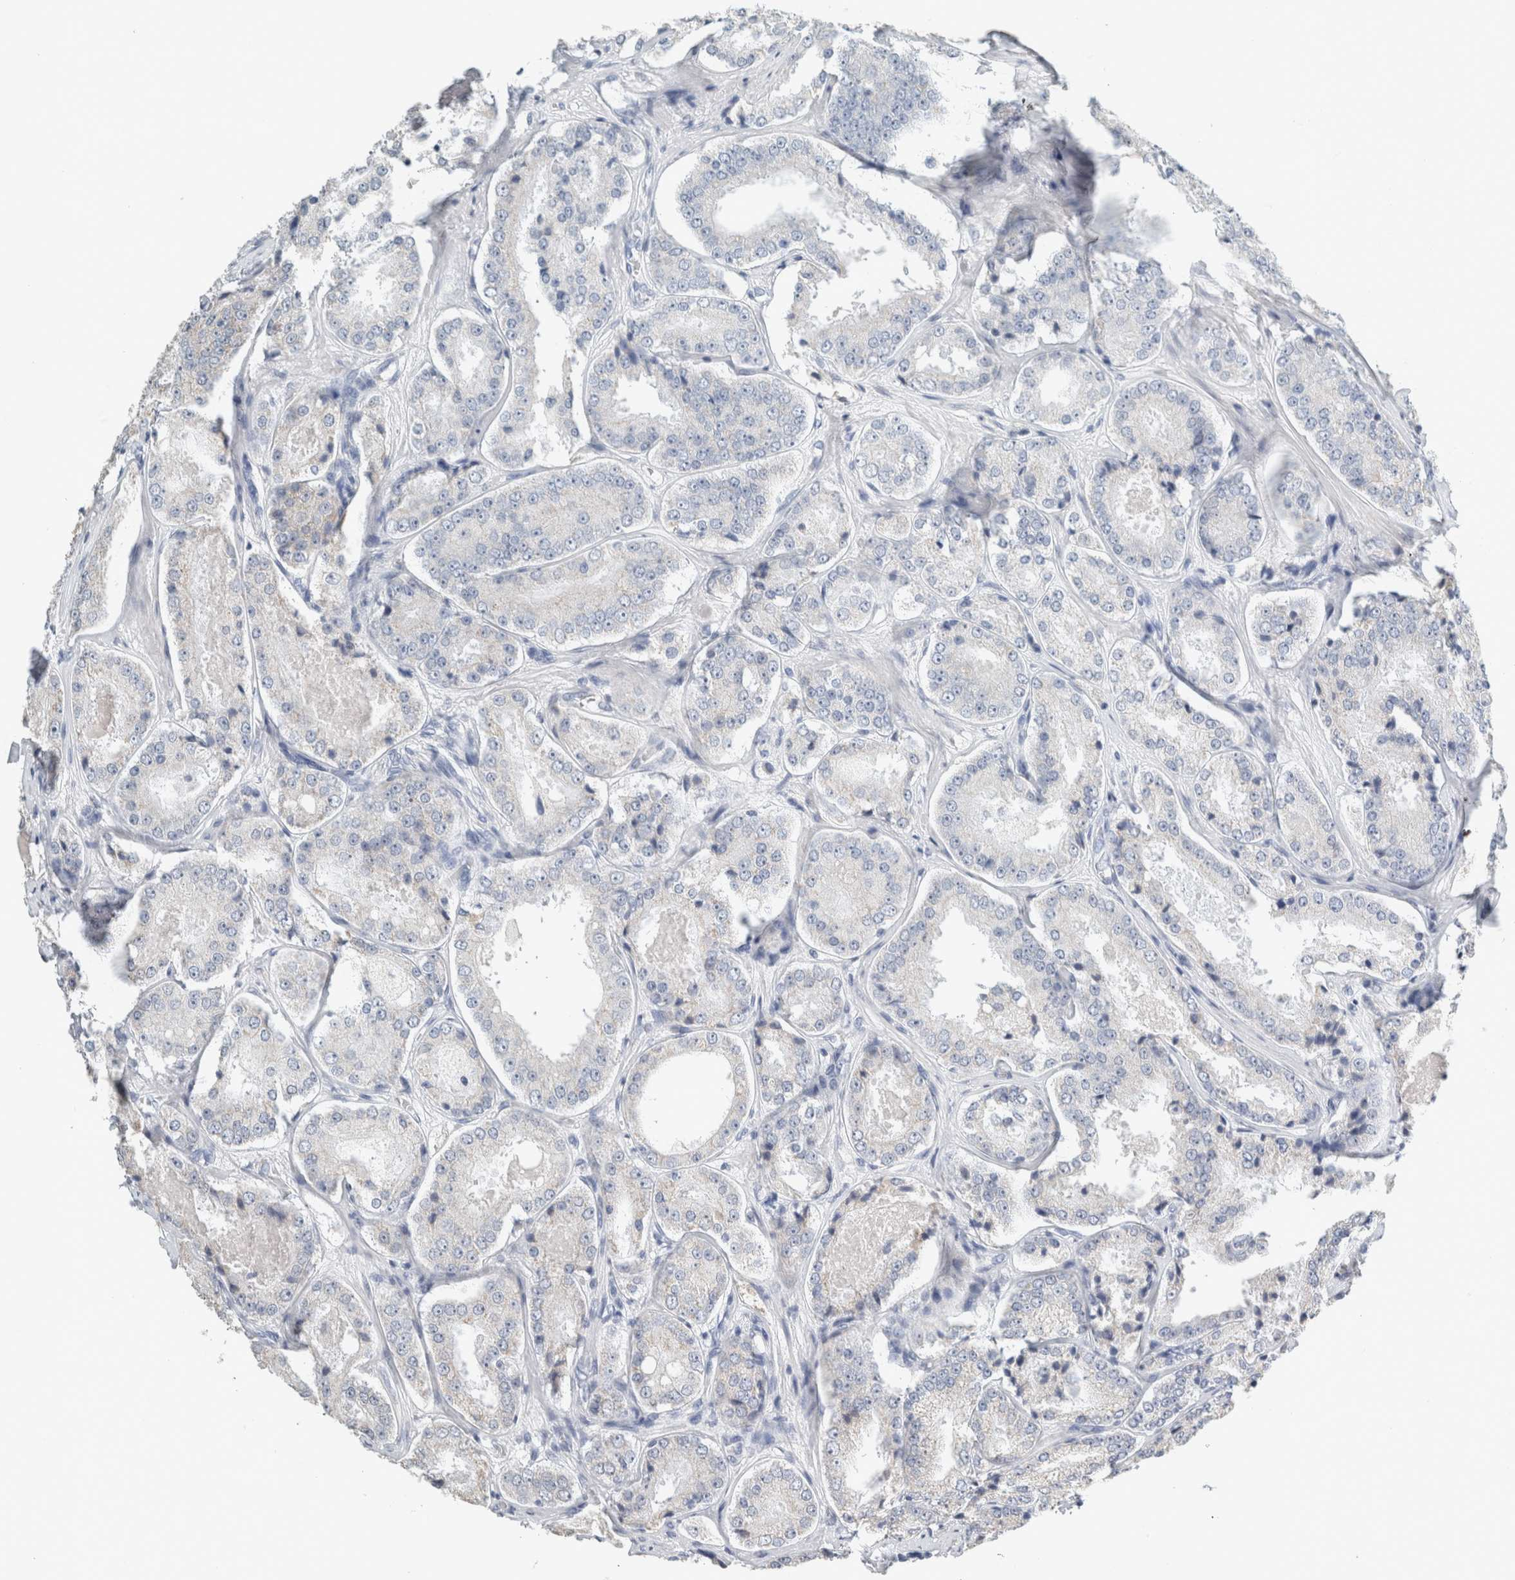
{"staining": {"intensity": "negative", "quantity": "none", "location": "none"}, "tissue": "prostate cancer", "cell_type": "Tumor cells", "image_type": "cancer", "snomed": [{"axis": "morphology", "description": "Adenocarcinoma, High grade"}, {"axis": "topography", "description": "Prostate"}], "caption": "Immunohistochemistry micrograph of prostate cancer (adenocarcinoma (high-grade)) stained for a protein (brown), which shows no positivity in tumor cells.", "gene": "CRAT", "patient": {"sex": "male", "age": 65}}